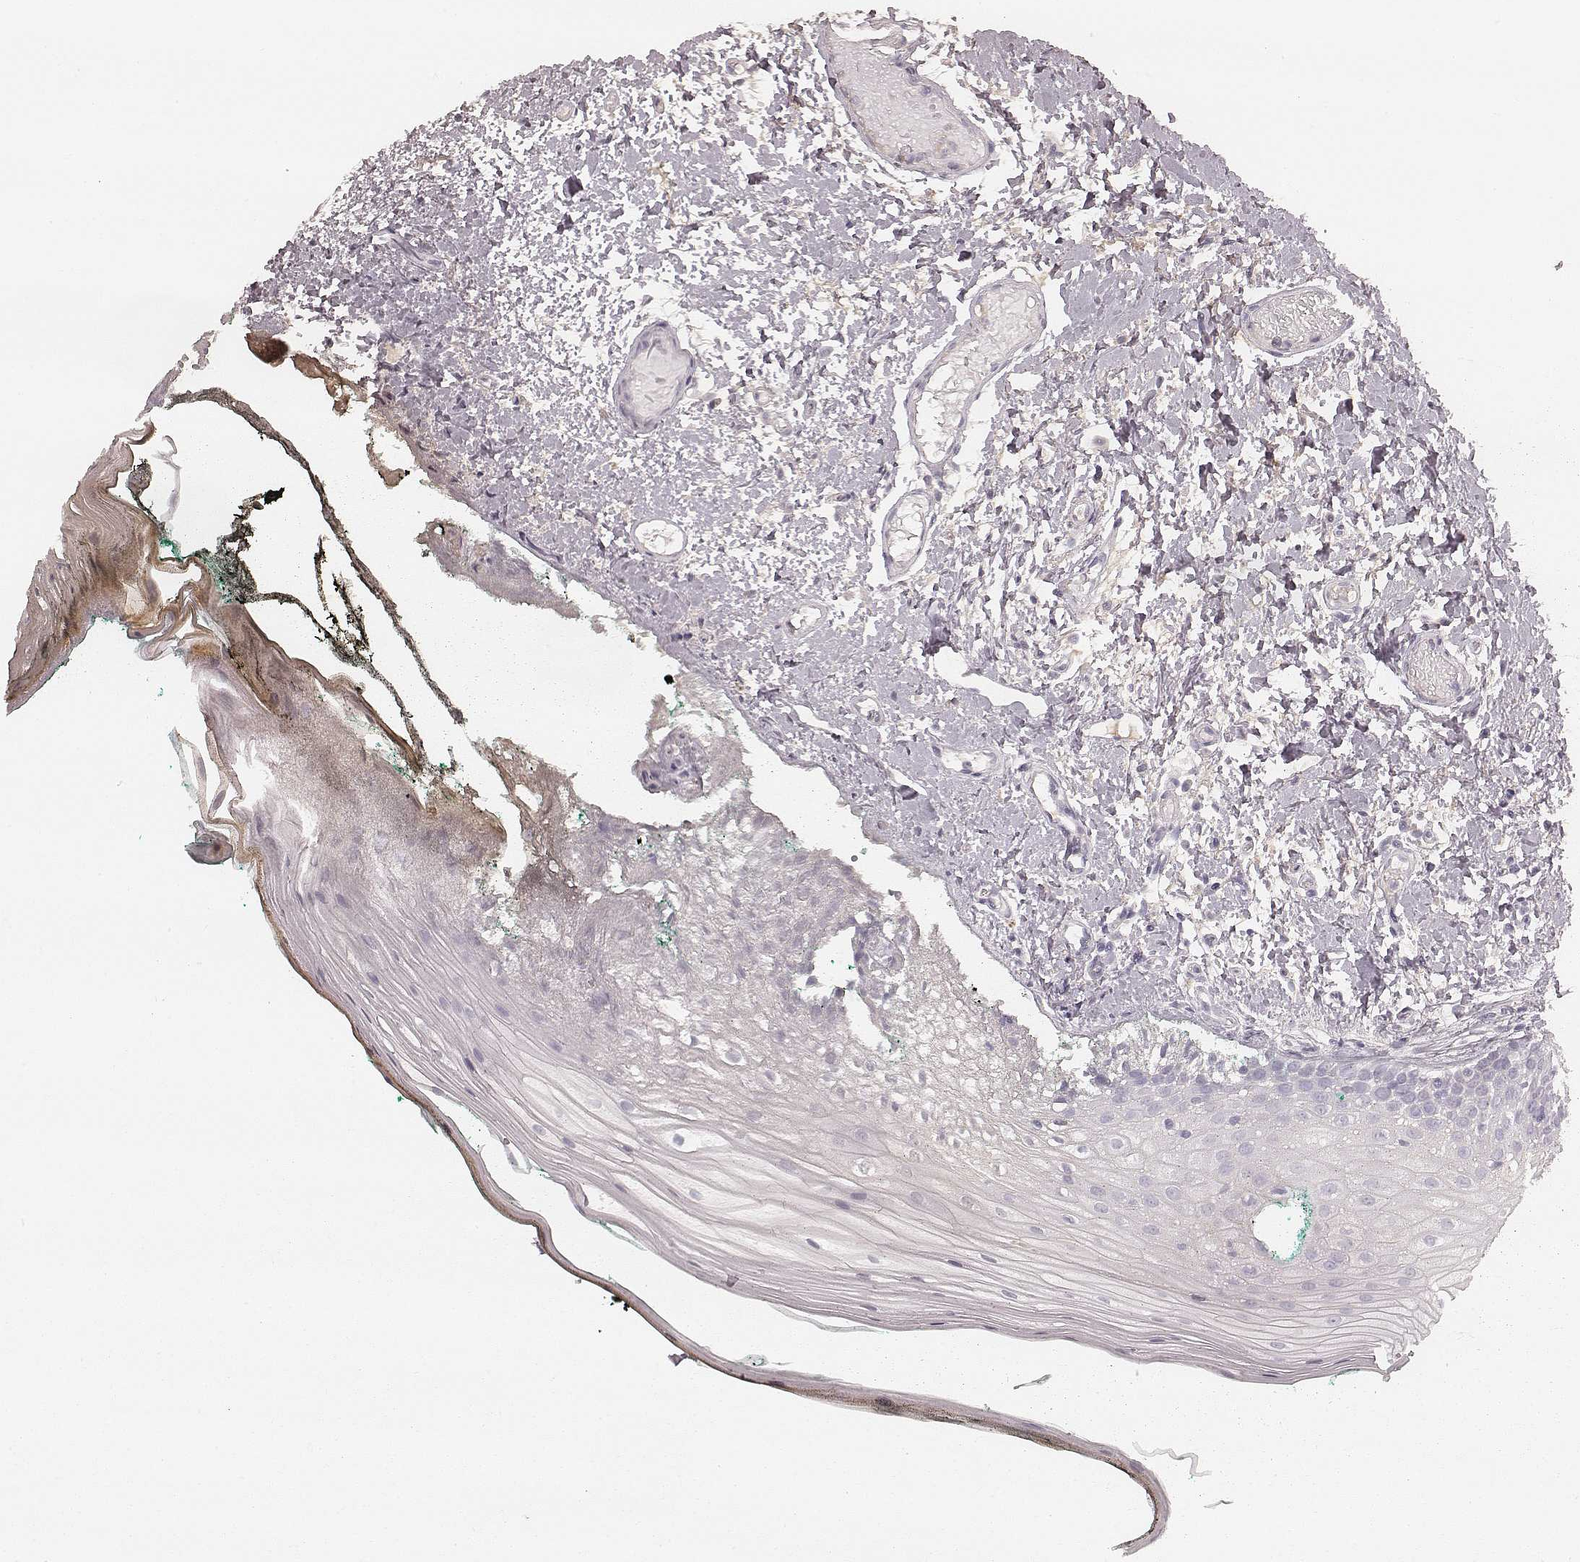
{"staining": {"intensity": "negative", "quantity": "none", "location": "none"}, "tissue": "oral mucosa", "cell_type": "Squamous epithelial cells", "image_type": "normal", "snomed": [{"axis": "morphology", "description": "Normal tissue, NOS"}, {"axis": "topography", "description": "Oral tissue"}], "caption": "This is an immunohistochemistry (IHC) micrograph of unremarkable oral mucosa. There is no expression in squamous epithelial cells.", "gene": "SMIM24", "patient": {"sex": "female", "age": 83}}